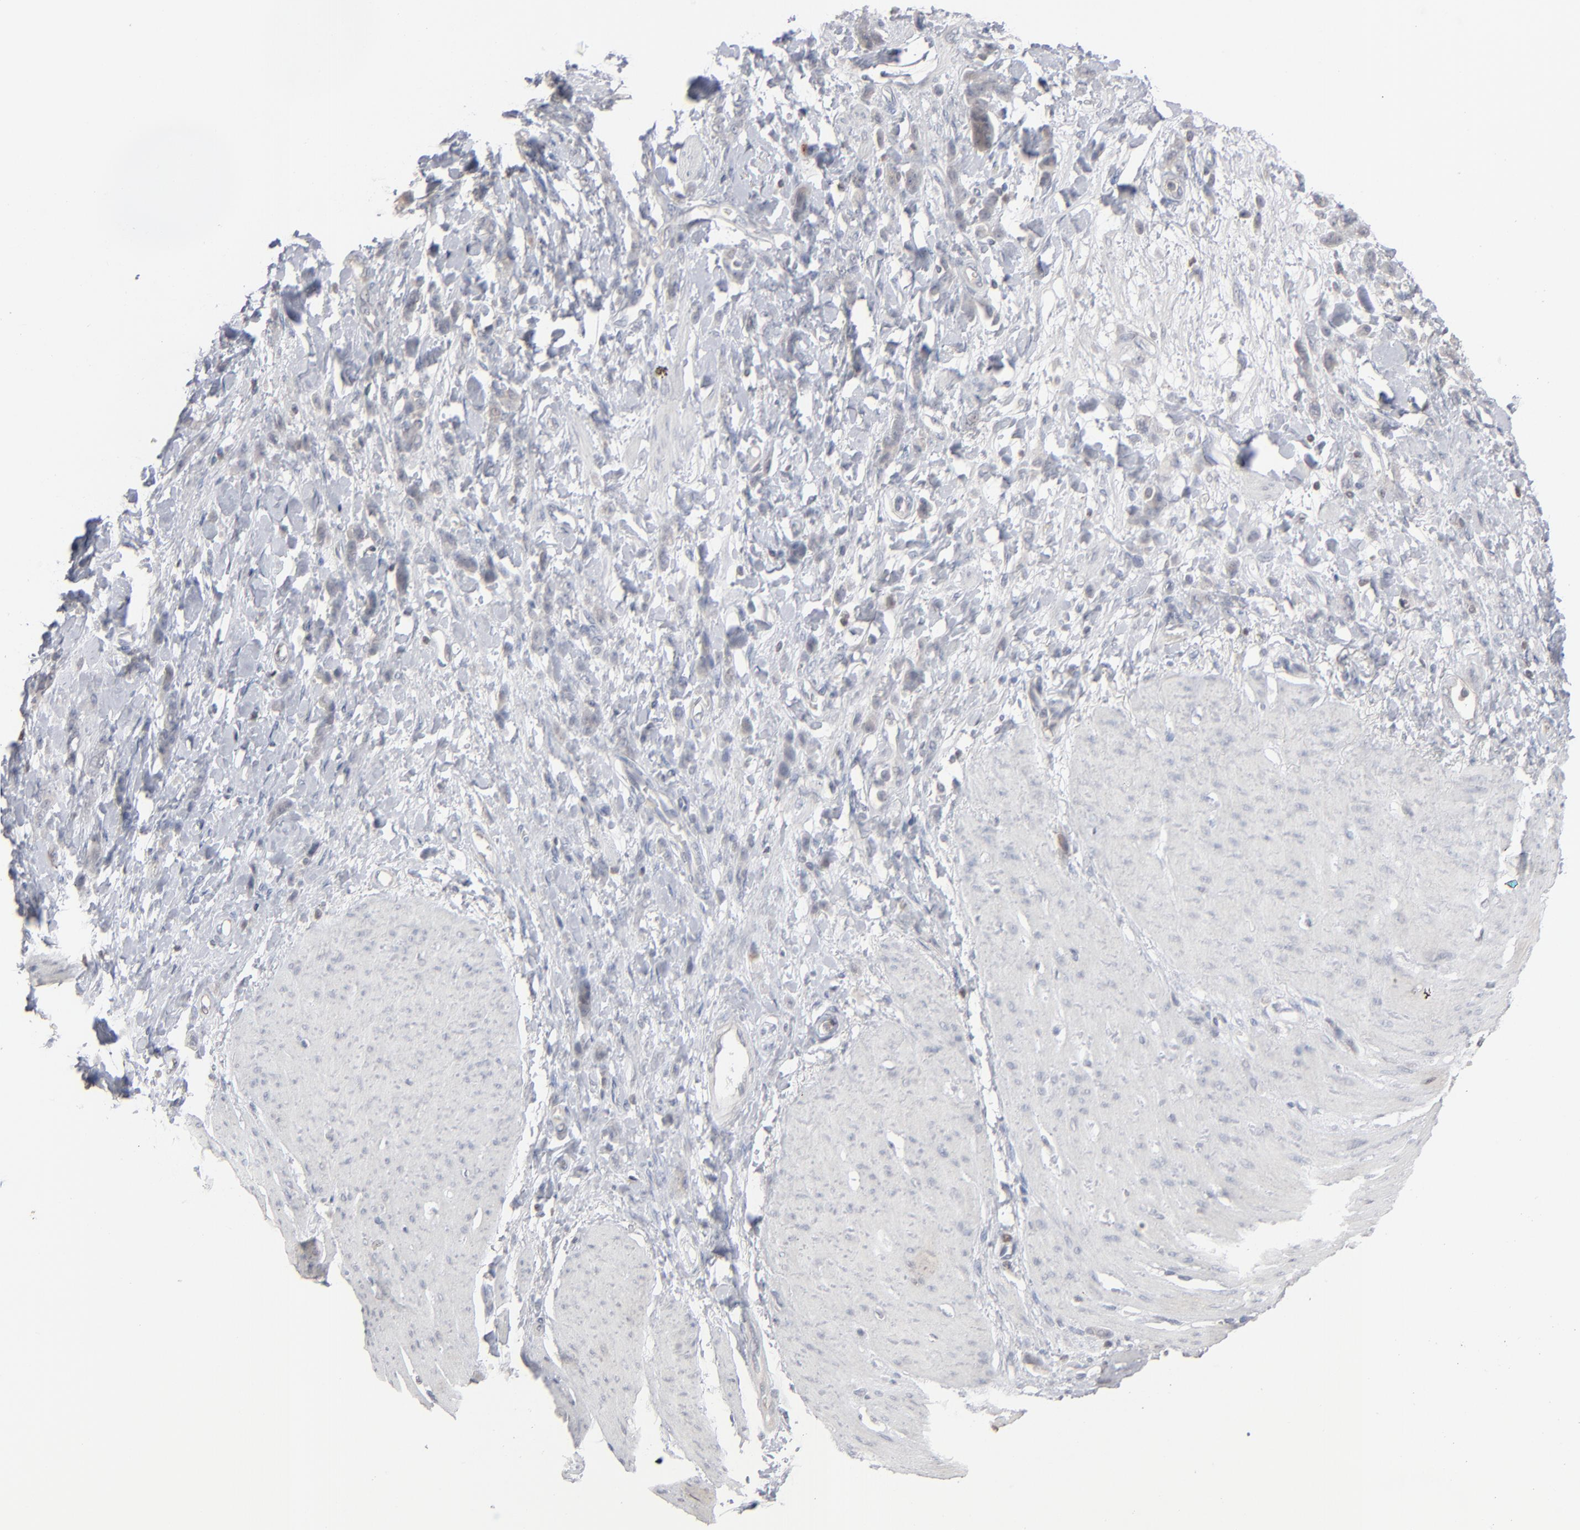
{"staining": {"intensity": "negative", "quantity": "none", "location": "none"}, "tissue": "stomach cancer", "cell_type": "Tumor cells", "image_type": "cancer", "snomed": [{"axis": "morphology", "description": "Normal tissue, NOS"}, {"axis": "morphology", "description": "Adenocarcinoma, NOS"}, {"axis": "topography", "description": "Stomach"}], "caption": "The photomicrograph displays no staining of tumor cells in stomach cancer.", "gene": "STAT4", "patient": {"sex": "male", "age": 82}}